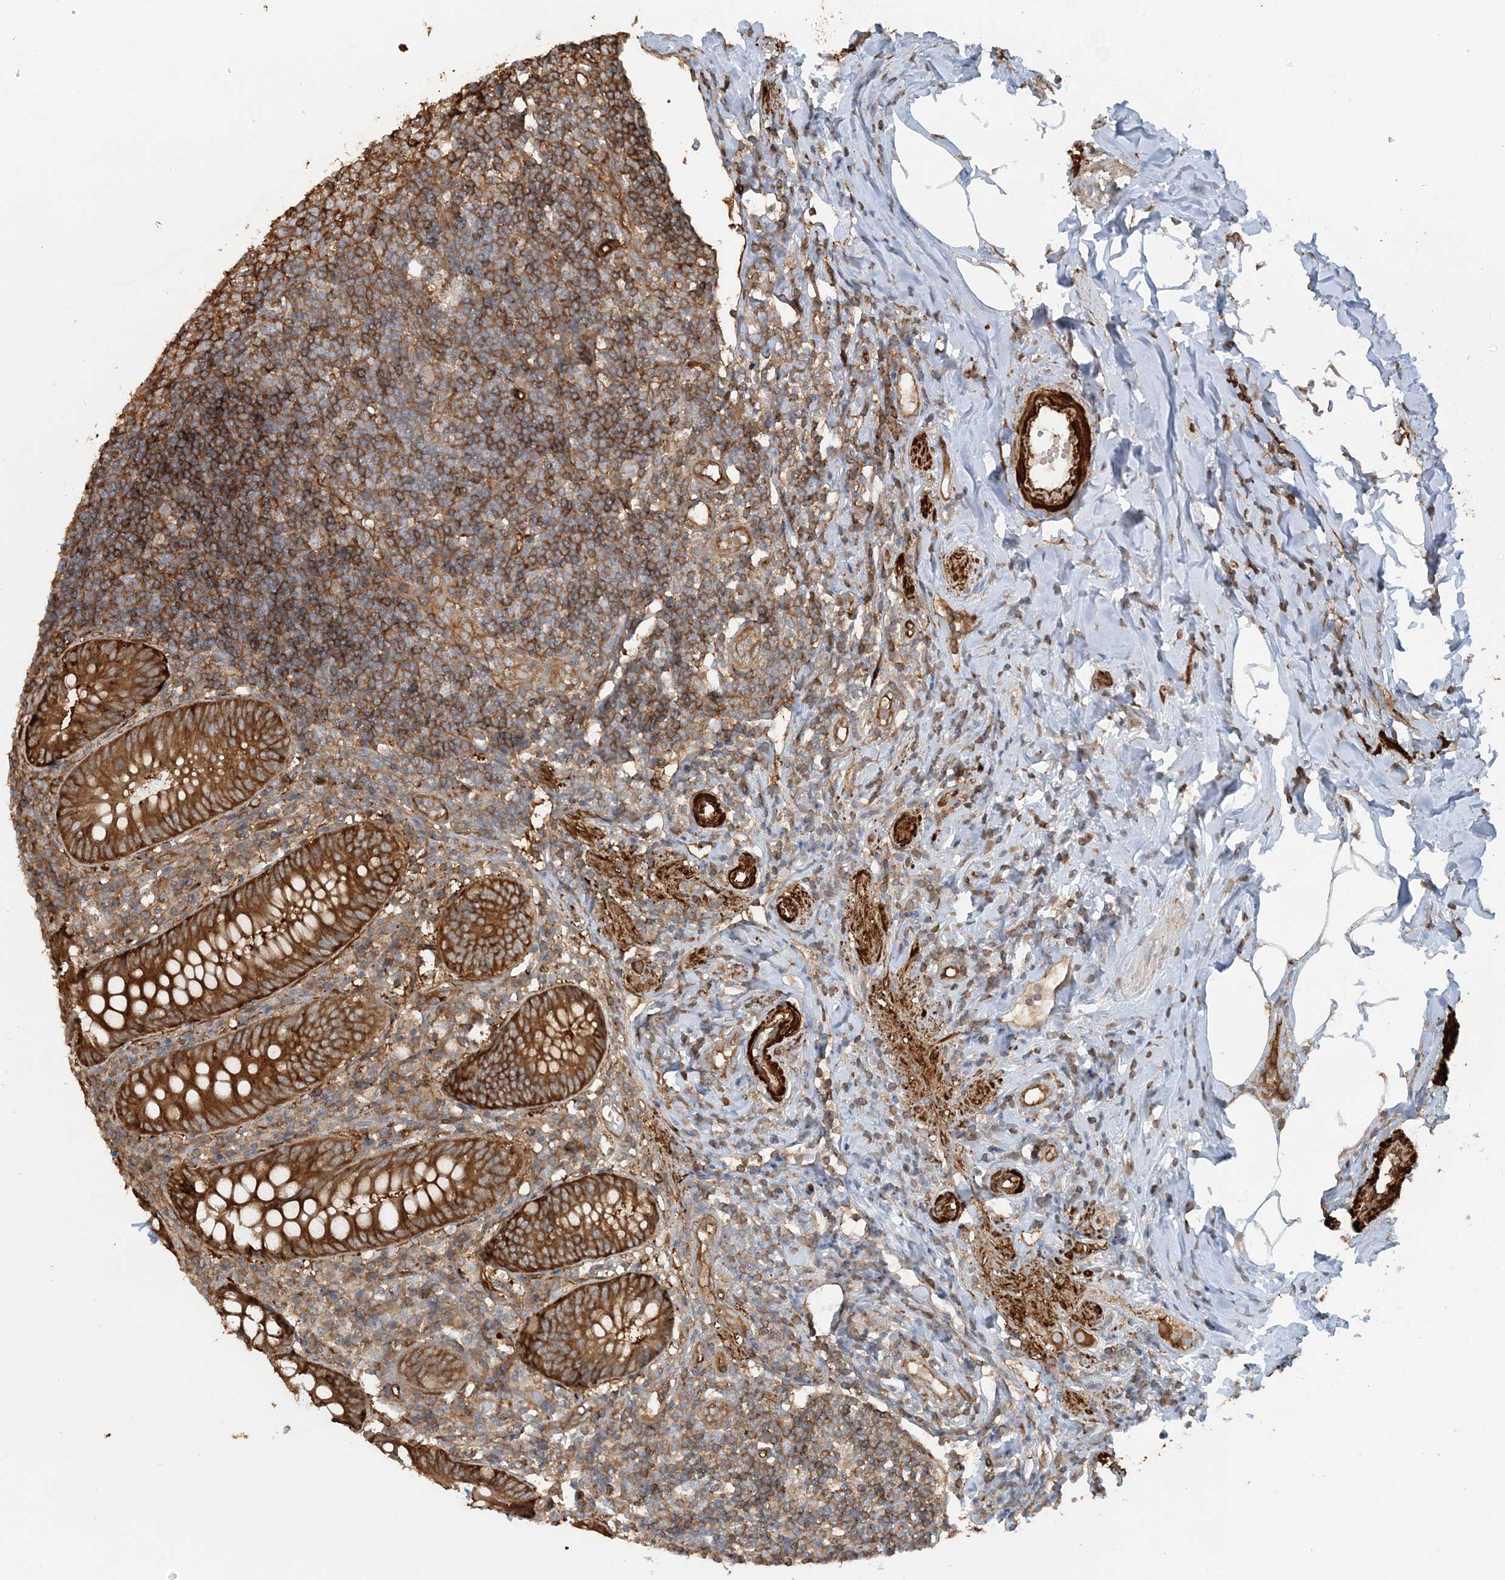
{"staining": {"intensity": "strong", "quantity": ">75%", "location": "cytoplasmic/membranous"}, "tissue": "appendix", "cell_type": "Glandular cells", "image_type": "normal", "snomed": [{"axis": "morphology", "description": "Normal tissue, NOS"}, {"axis": "topography", "description": "Appendix"}], "caption": "IHC photomicrograph of benign appendix: appendix stained using immunohistochemistry (IHC) shows high levels of strong protein expression localized specifically in the cytoplasmic/membranous of glandular cells, appearing as a cytoplasmic/membranous brown color.", "gene": "DSTN", "patient": {"sex": "female", "age": 54}}